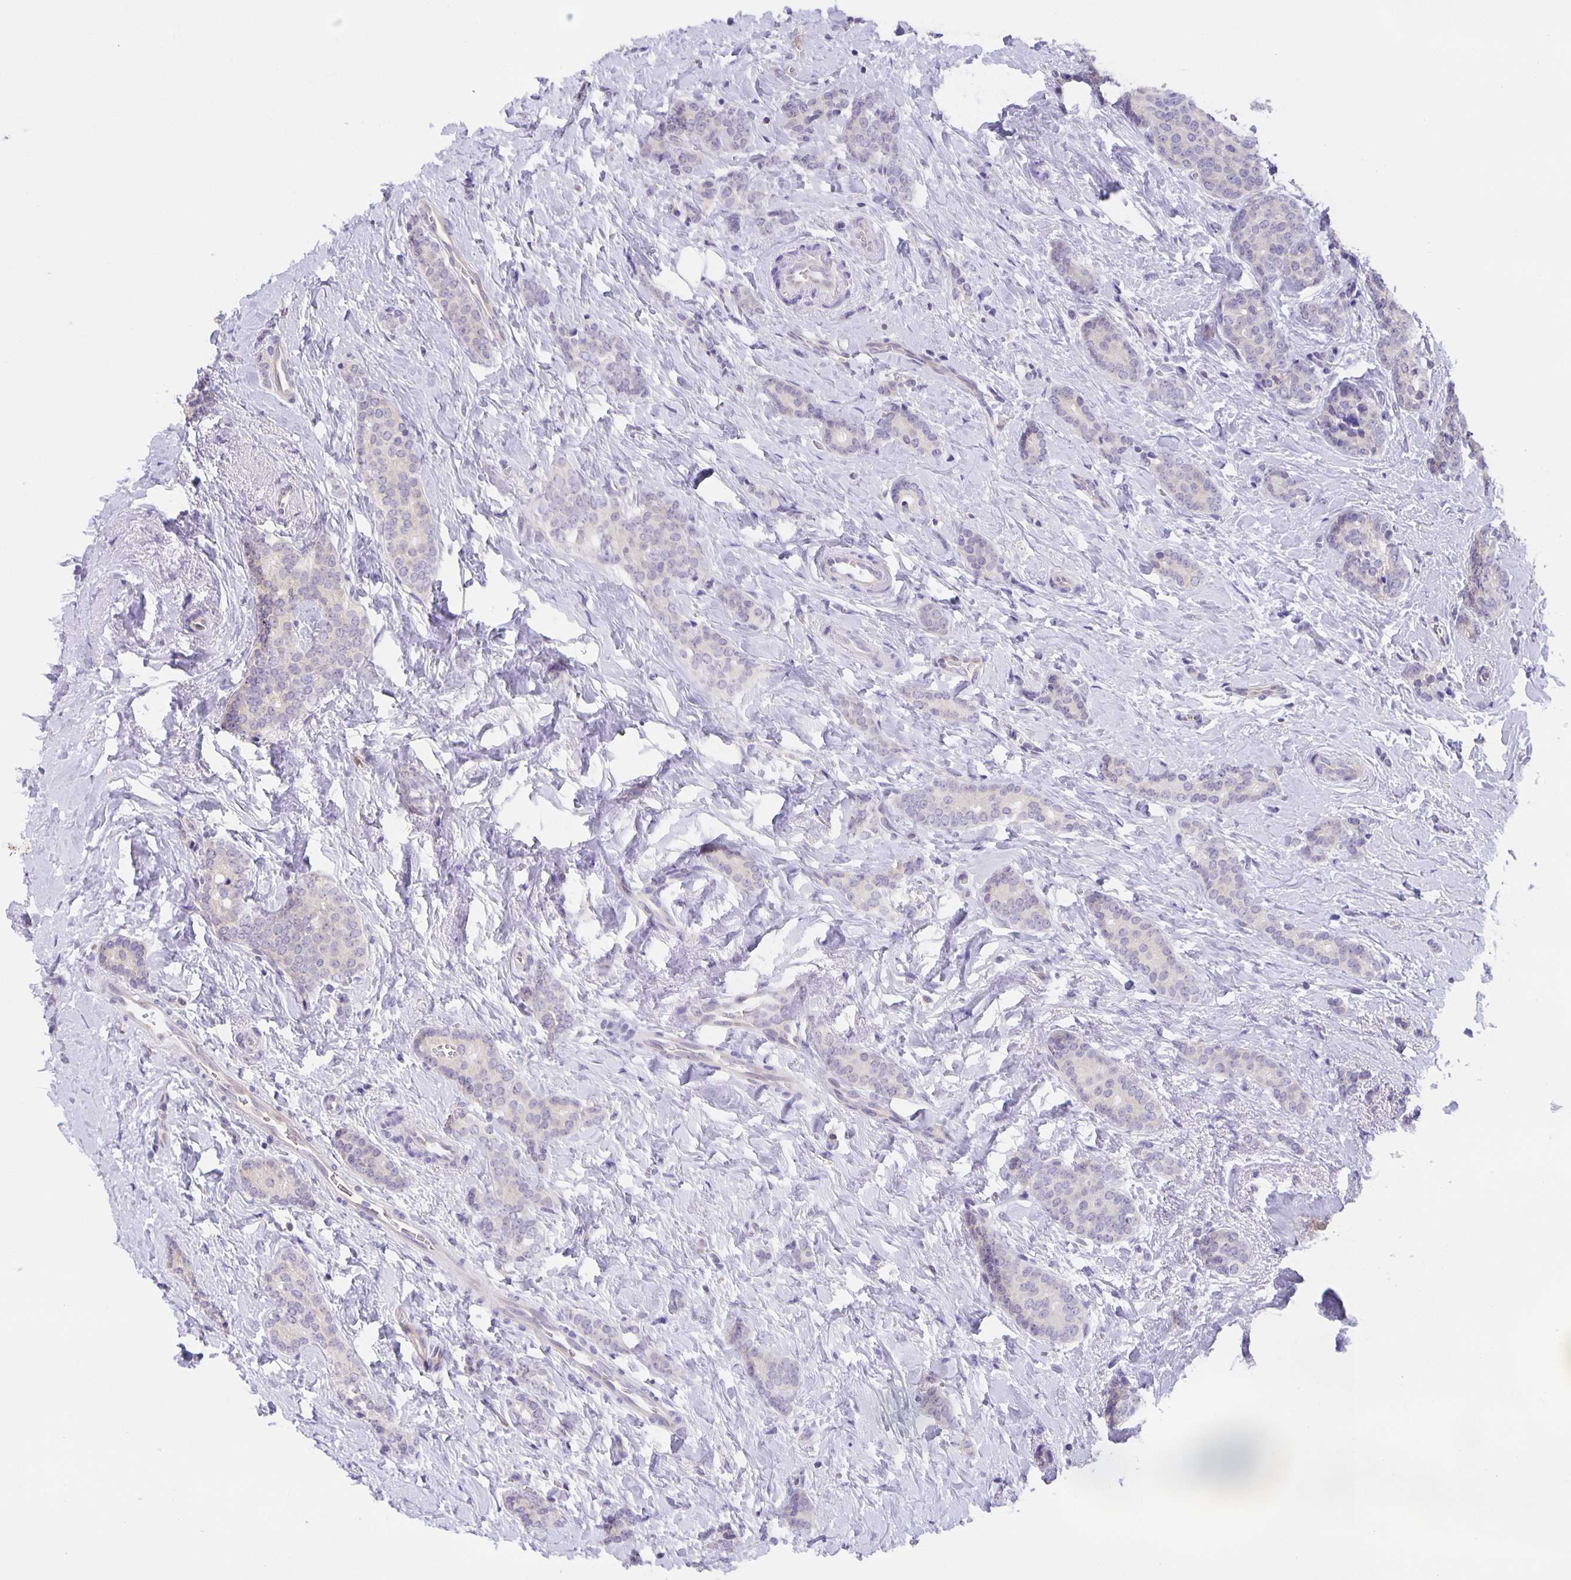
{"staining": {"intensity": "negative", "quantity": "none", "location": "none"}, "tissue": "breast cancer", "cell_type": "Tumor cells", "image_type": "cancer", "snomed": [{"axis": "morphology", "description": "Normal tissue, NOS"}, {"axis": "morphology", "description": "Duct carcinoma"}, {"axis": "topography", "description": "Breast"}], "caption": "Human invasive ductal carcinoma (breast) stained for a protein using immunohistochemistry (IHC) displays no positivity in tumor cells.", "gene": "MARCHF6", "patient": {"sex": "female", "age": 77}}